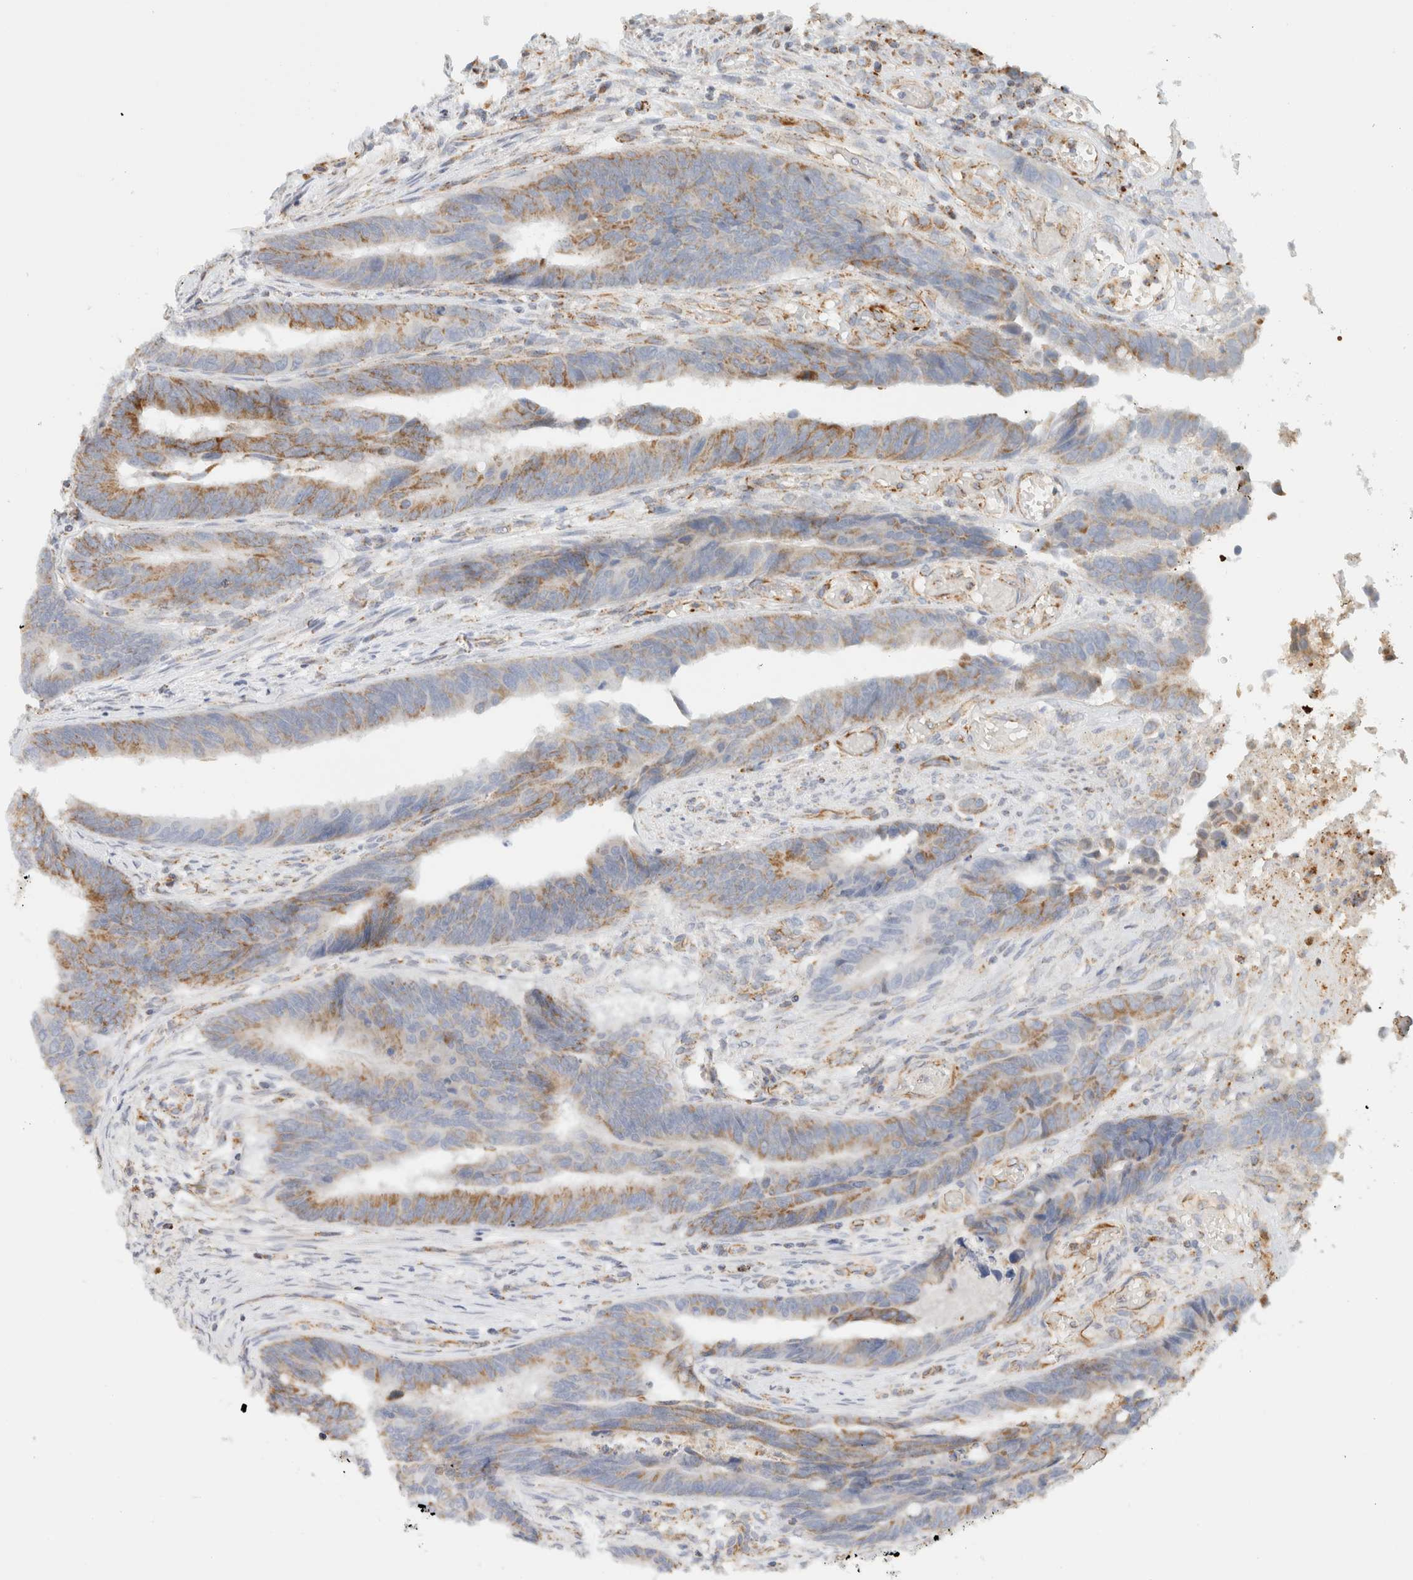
{"staining": {"intensity": "moderate", "quantity": ">75%", "location": "cytoplasmic/membranous"}, "tissue": "colorectal cancer", "cell_type": "Tumor cells", "image_type": "cancer", "snomed": [{"axis": "morphology", "description": "Adenocarcinoma, NOS"}, {"axis": "topography", "description": "Rectum"}], "caption": "This micrograph demonstrates immunohistochemistry (IHC) staining of colorectal cancer (adenocarcinoma), with medium moderate cytoplasmic/membranous positivity in approximately >75% of tumor cells.", "gene": "KIFAP3", "patient": {"sex": "male", "age": 84}}